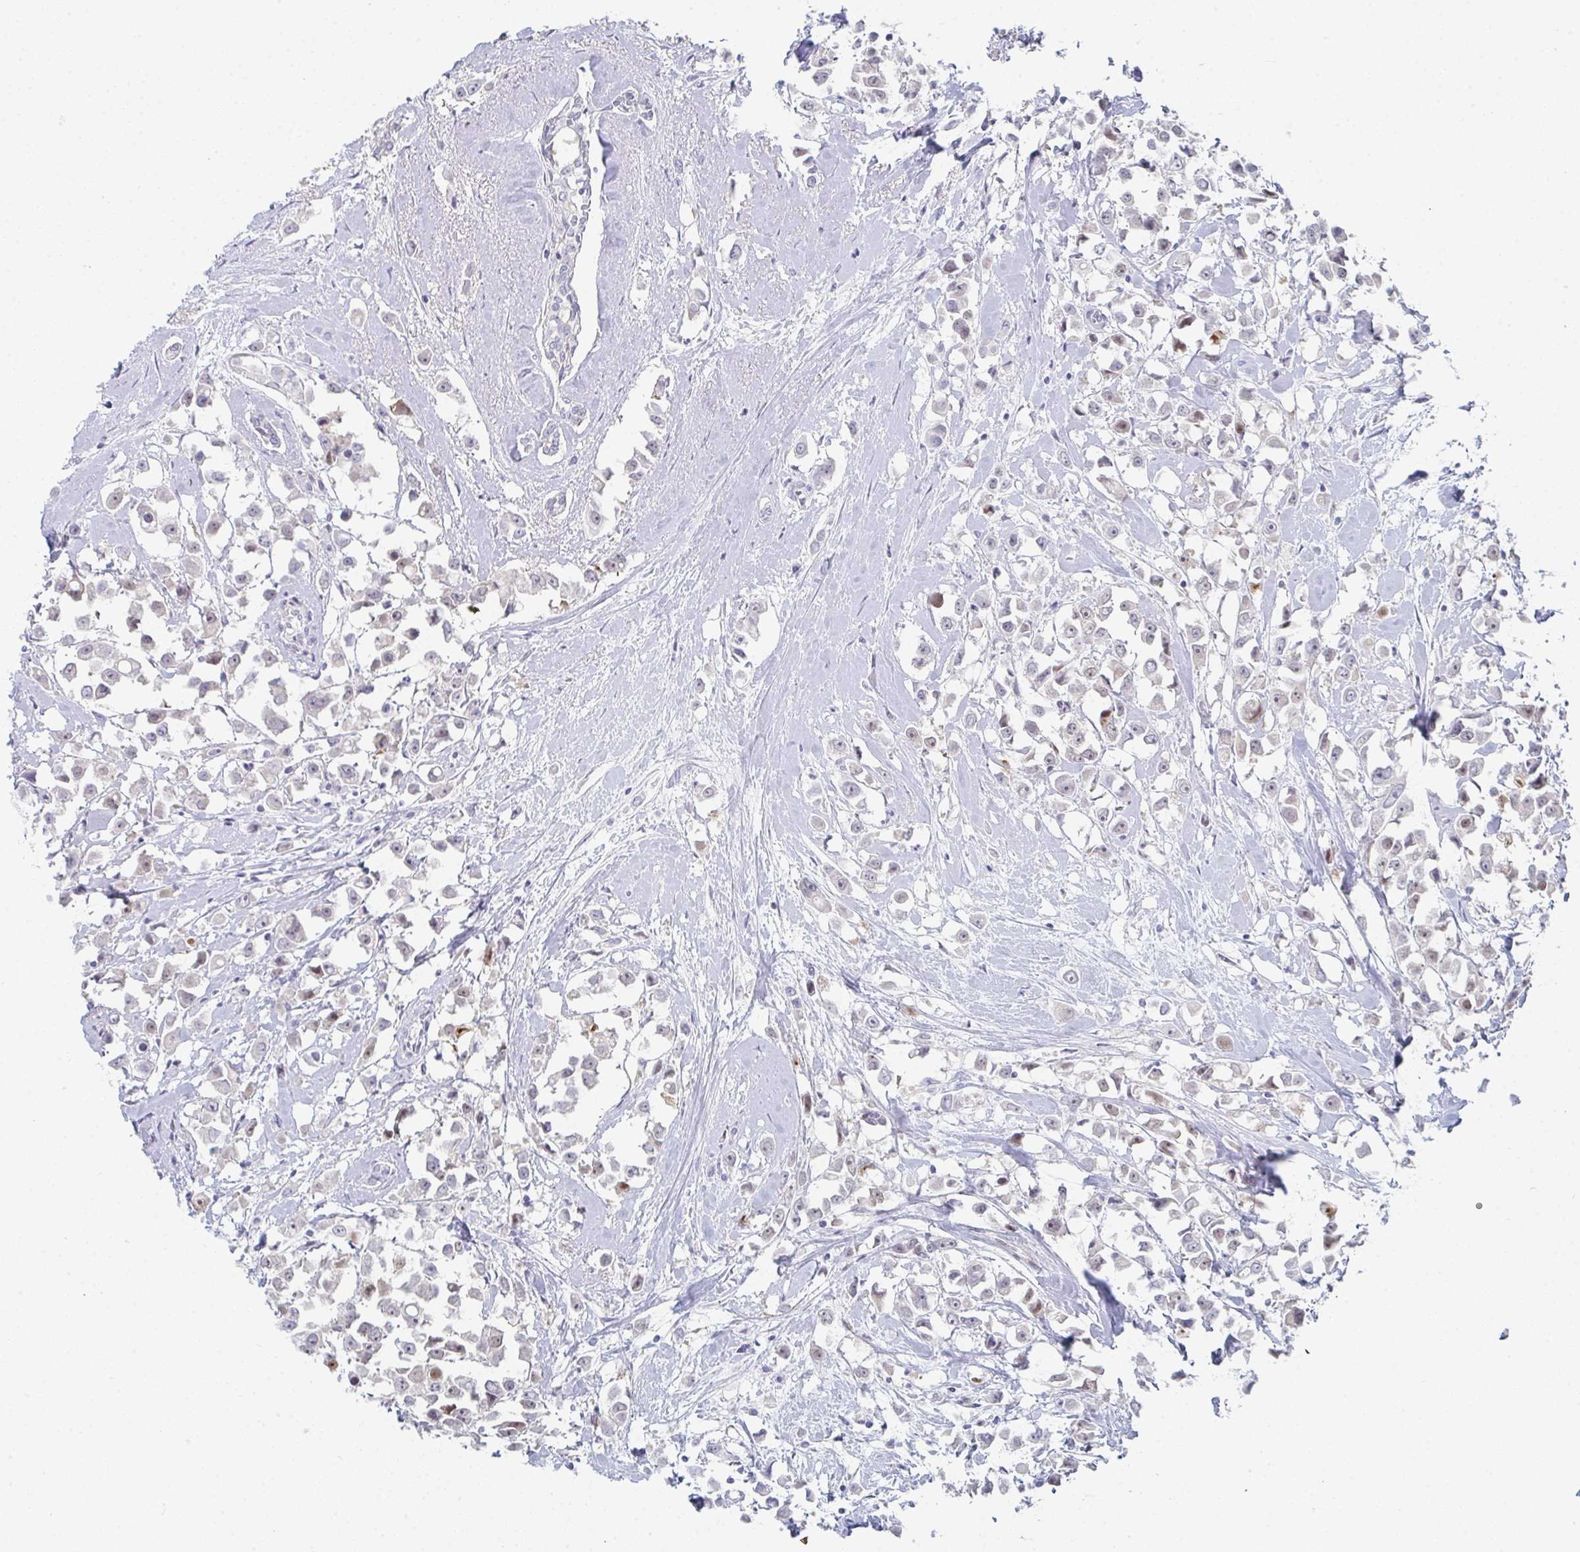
{"staining": {"intensity": "negative", "quantity": "none", "location": "none"}, "tissue": "breast cancer", "cell_type": "Tumor cells", "image_type": "cancer", "snomed": [{"axis": "morphology", "description": "Duct carcinoma"}, {"axis": "topography", "description": "Breast"}], "caption": "Protein analysis of breast cancer reveals no significant positivity in tumor cells.", "gene": "POU2AF2", "patient": {"sex": "female", "age": 61}}